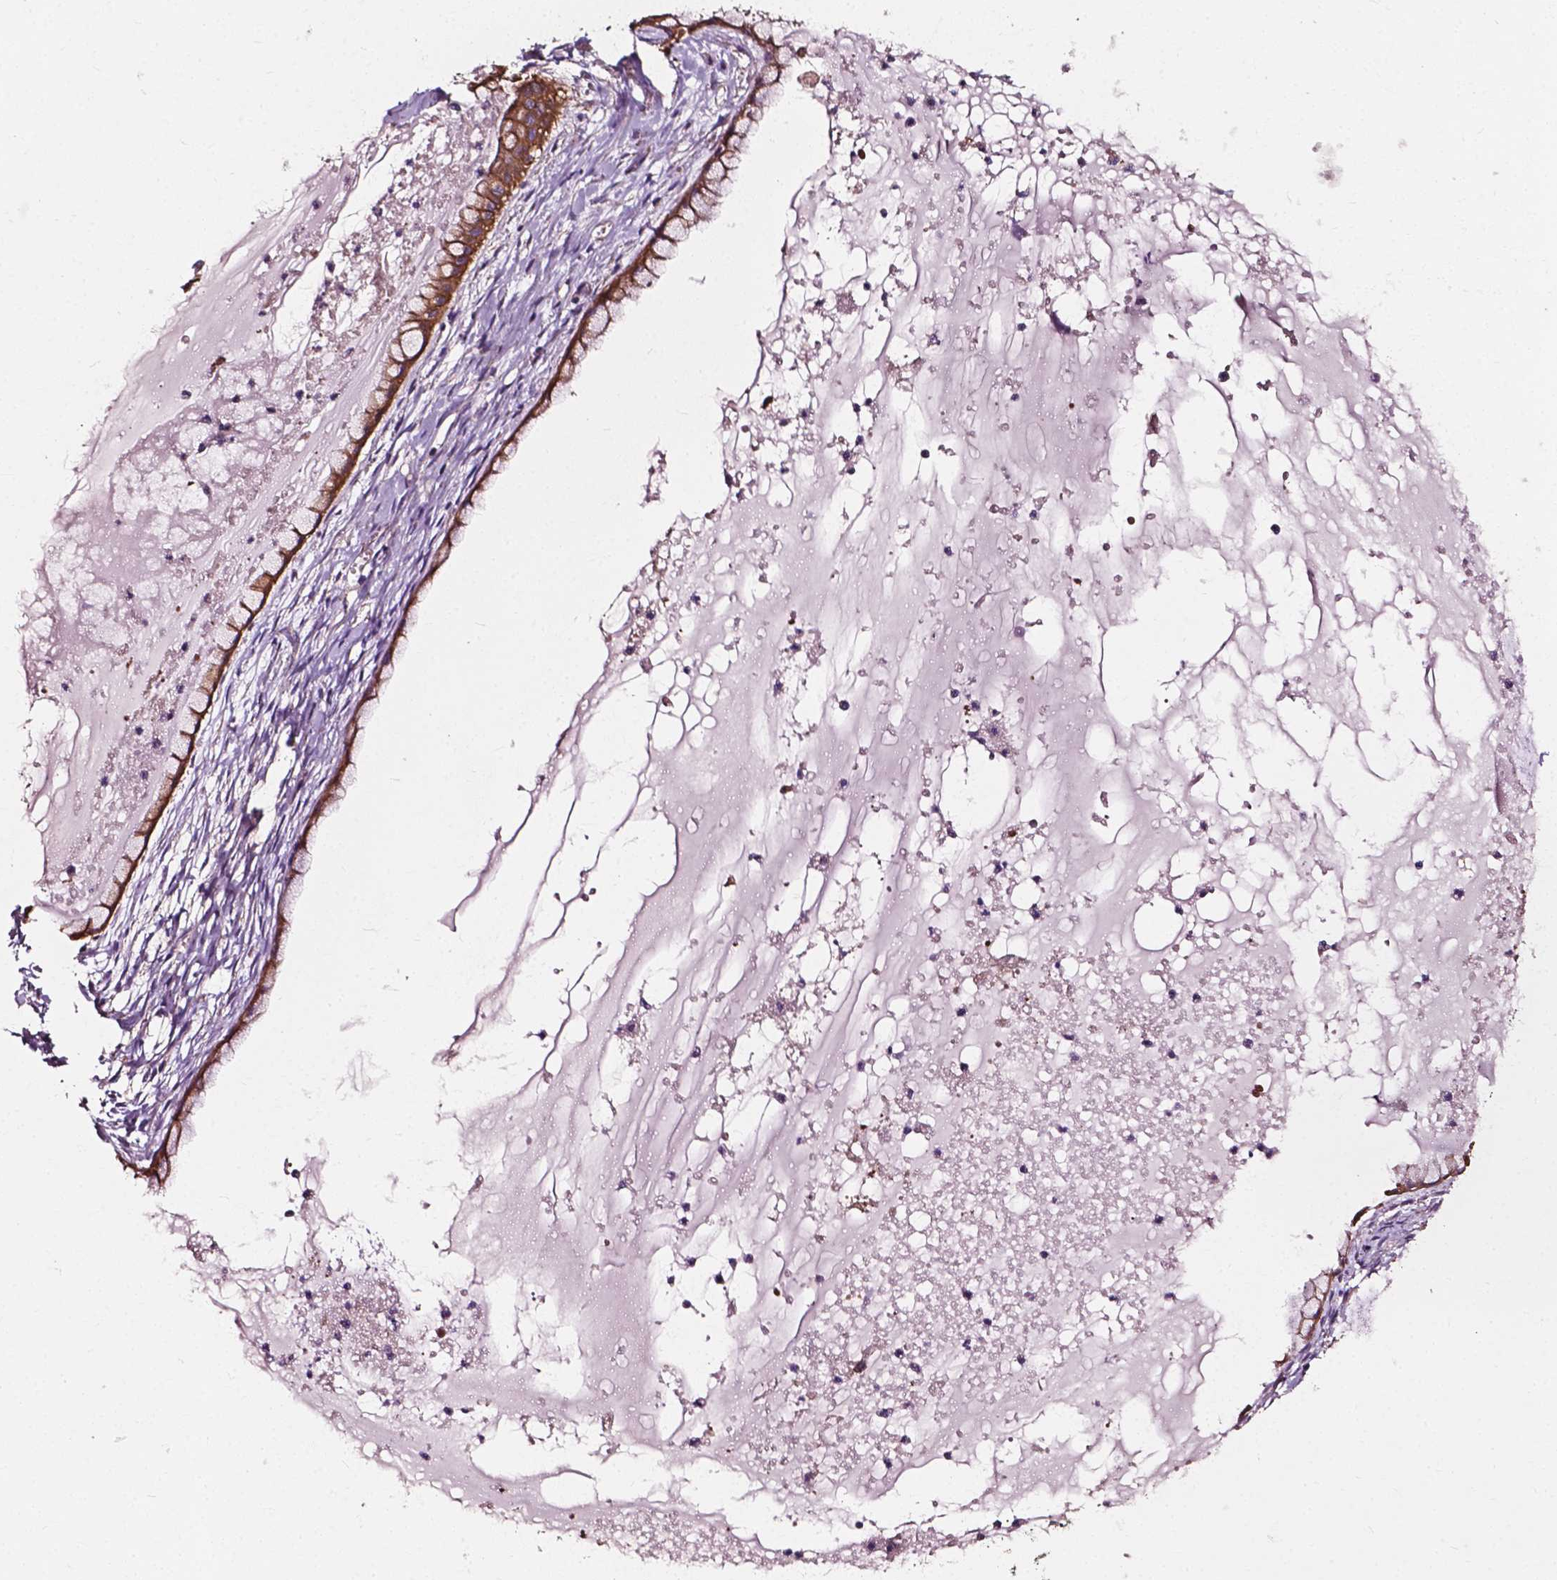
{"staining": {"intensity": "moderate", "quantity": "25%-75%", "location": "cytoplasmic/membranous"}, "tissue": "ovarian cancer", "cell_type": "Tumor cells", "image_type": "cancer", "snomed": [{"axis": "morphology", "description": "Cystadenocarcinoma, mucinous, NOS"}, {"axis": "topography", "description": "Ovary"}], "caption": "Ovarian mucinous cystadenocarcinoma stained with a protein marker demonstrates moderate staining in tumor cells.", "gene": "ATG16L1", "patient": {"sex": "female", "age": 41}}